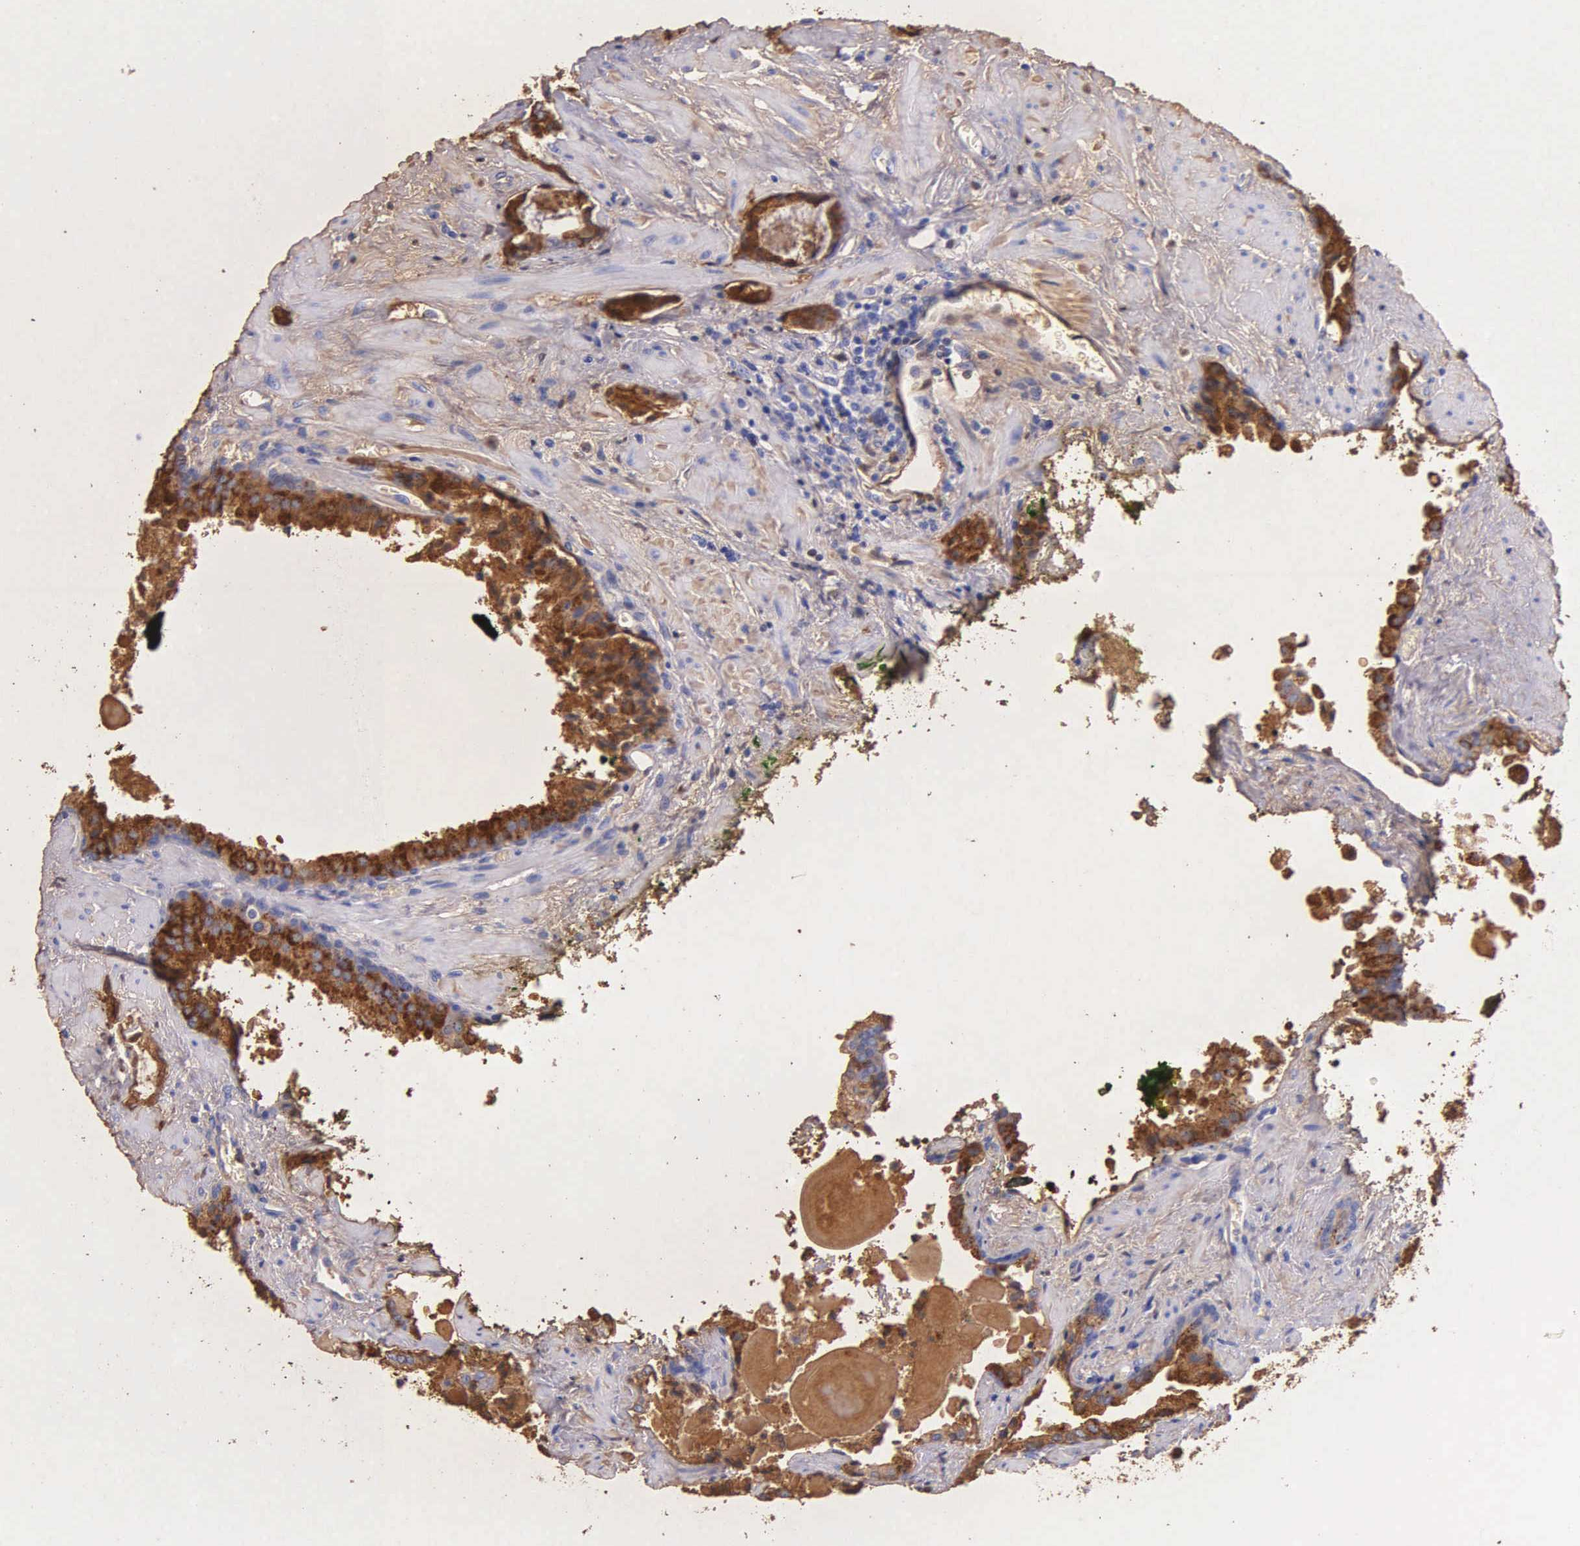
{"staining": {"intensity": "strong", "quantity": ">75%", "location": "cytoplasmic/membranous"}, "tissue": "prostate cancer", "cell_type": "Tumor cells", "image_type": "cancer", "snomed": [{"axis": "morphology", "description": "Adenocarcinoma, Medium grade"}, {"axis": "topography", "description": "Prostate"}], "caption": "A histopathology image of human prostate cancer stained for a protein demonstrates strong cytoplasmic/membranous brown staining in tumor cells. The staining is performed using DAB (3,3'-diaminobenzidine) brown chromogen to label protein expression. The nuclei are counter-stained blue using hematoxylin.", "gene": "KLK3", "patient": {"sex": "male", "age": 70}}